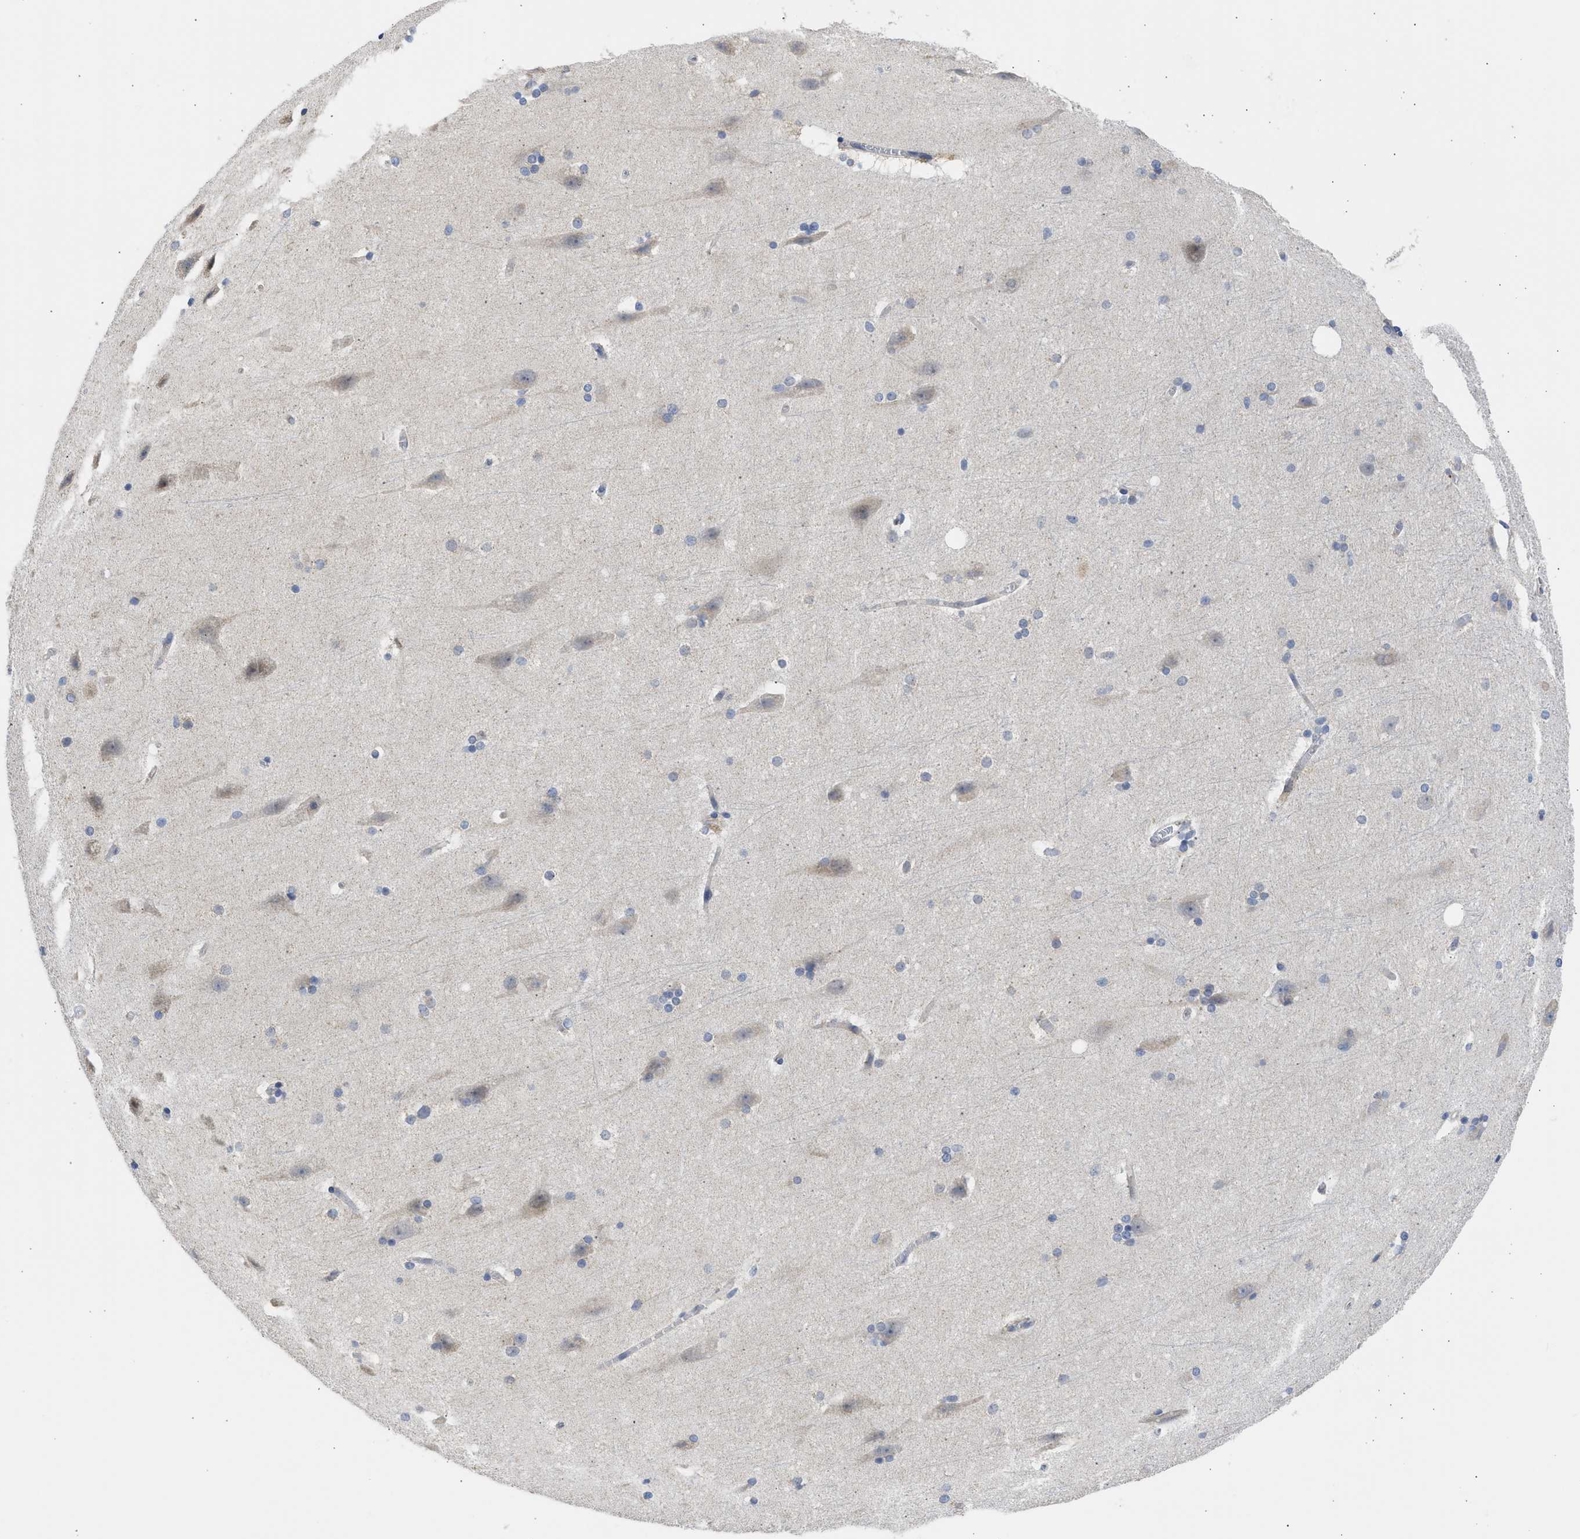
{"staining": {"intensity": "negative", "quantity": "none", "location": "none"}, "tissue": "cerebral cortex", "cell_type": "Endothelial cells", "image_type": "normal", "snomed": [{"axis": "morphology", "description": "Normal tissue, NOS"}, {"axis": "topography", "description": "Cerebral cortex"}, {"axis": "topography", "description": "Hippocampus"}], "caption": "DAB immunohistochemical staining of unremarkable cerebral cortex displays no significant expression in endothelial cells.", "gene": "TMED1", "patient": {"sex": "female", "age": 19}}